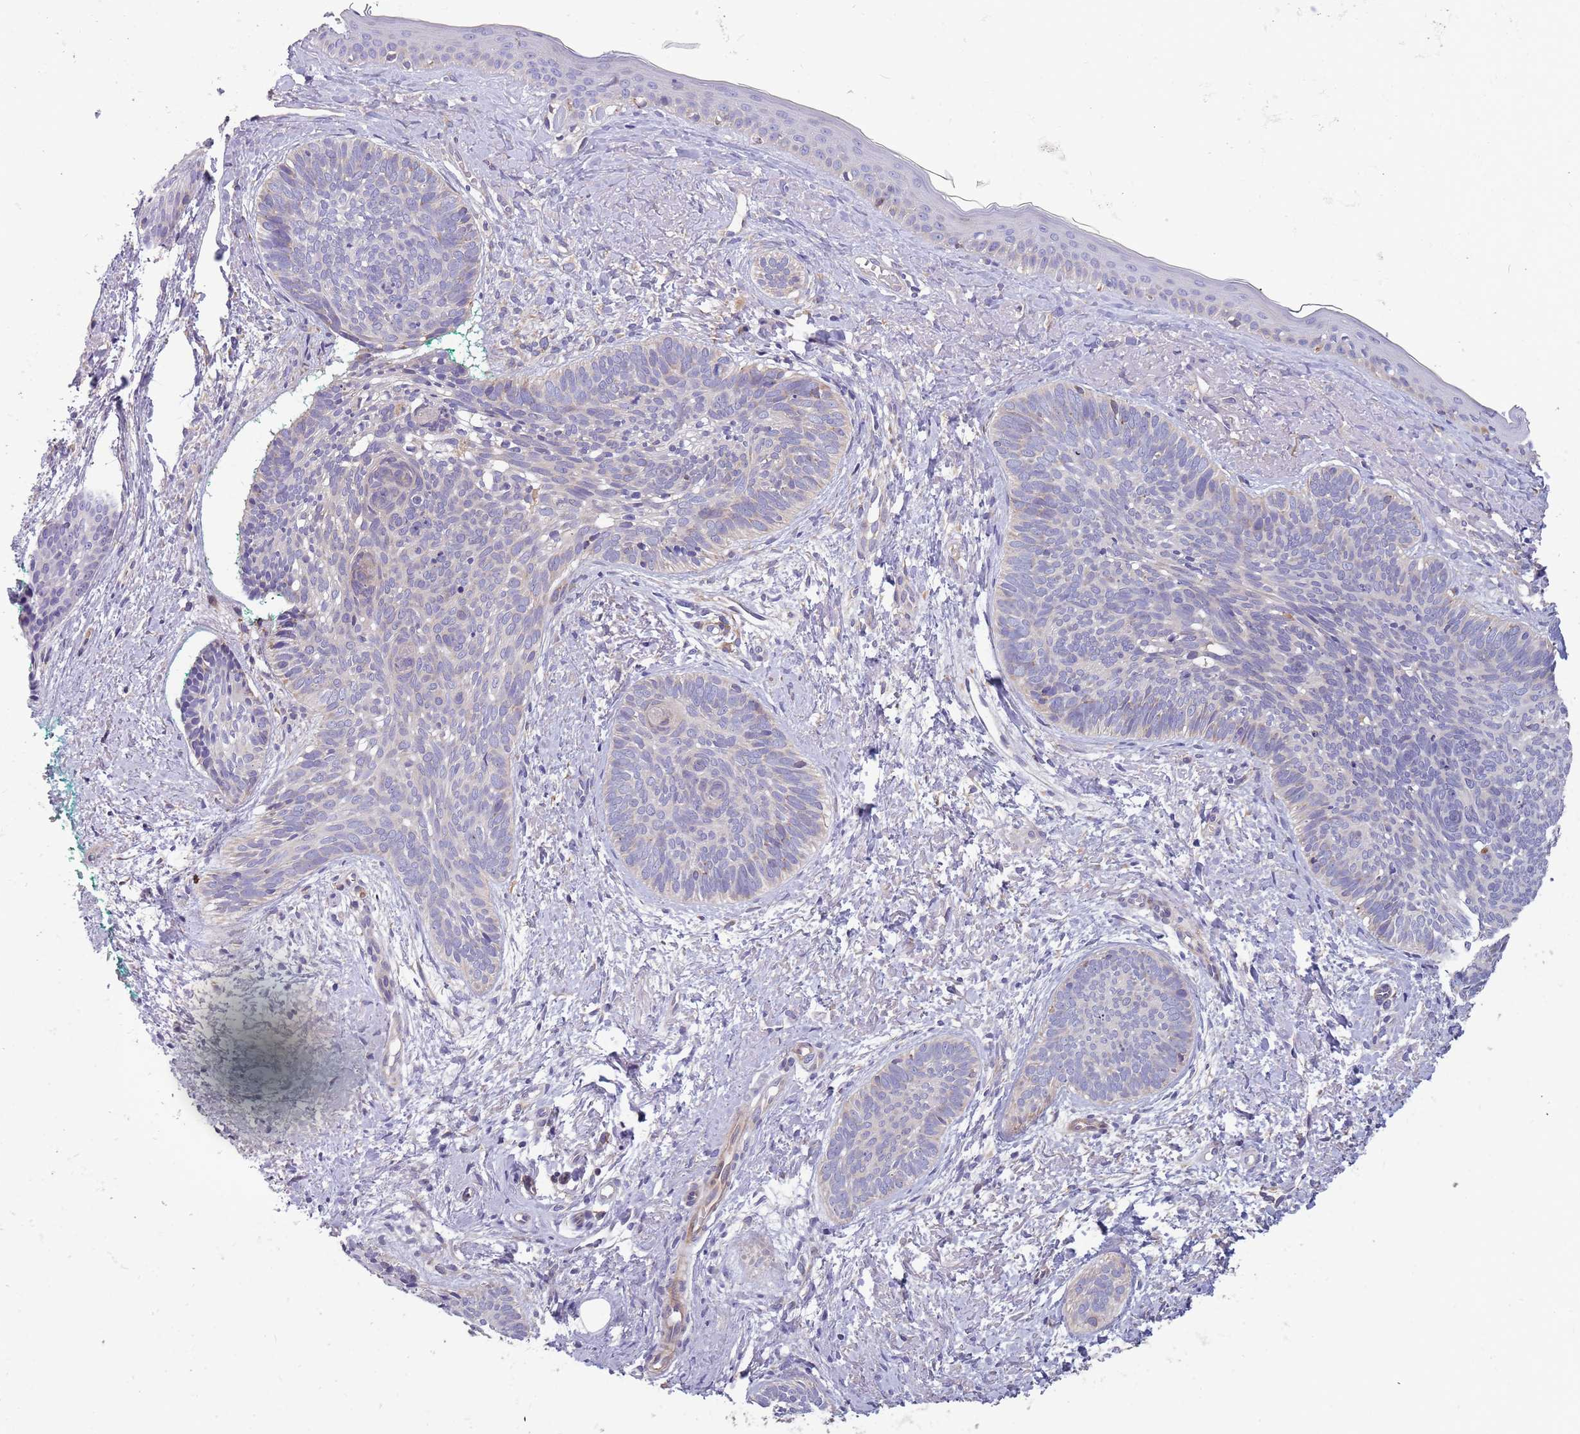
{"staining": {"intensity": "negative", "quantity": "none", "location": "none"}, "tissue": "skin cancer", "cell_type": "Tumor cells", "image_type": "cancer", "snomed": [{"axis": "morphology", "description": "Basal cell carcinoma"}, {"axis": "topography", "description": "Skin"}], "caption": "The histopathology image reveals no staining of tumor cells in skin basal cell carcinoma.", "gene": "ARMCX6", "patient": {"sex": "female", "age": 81}}